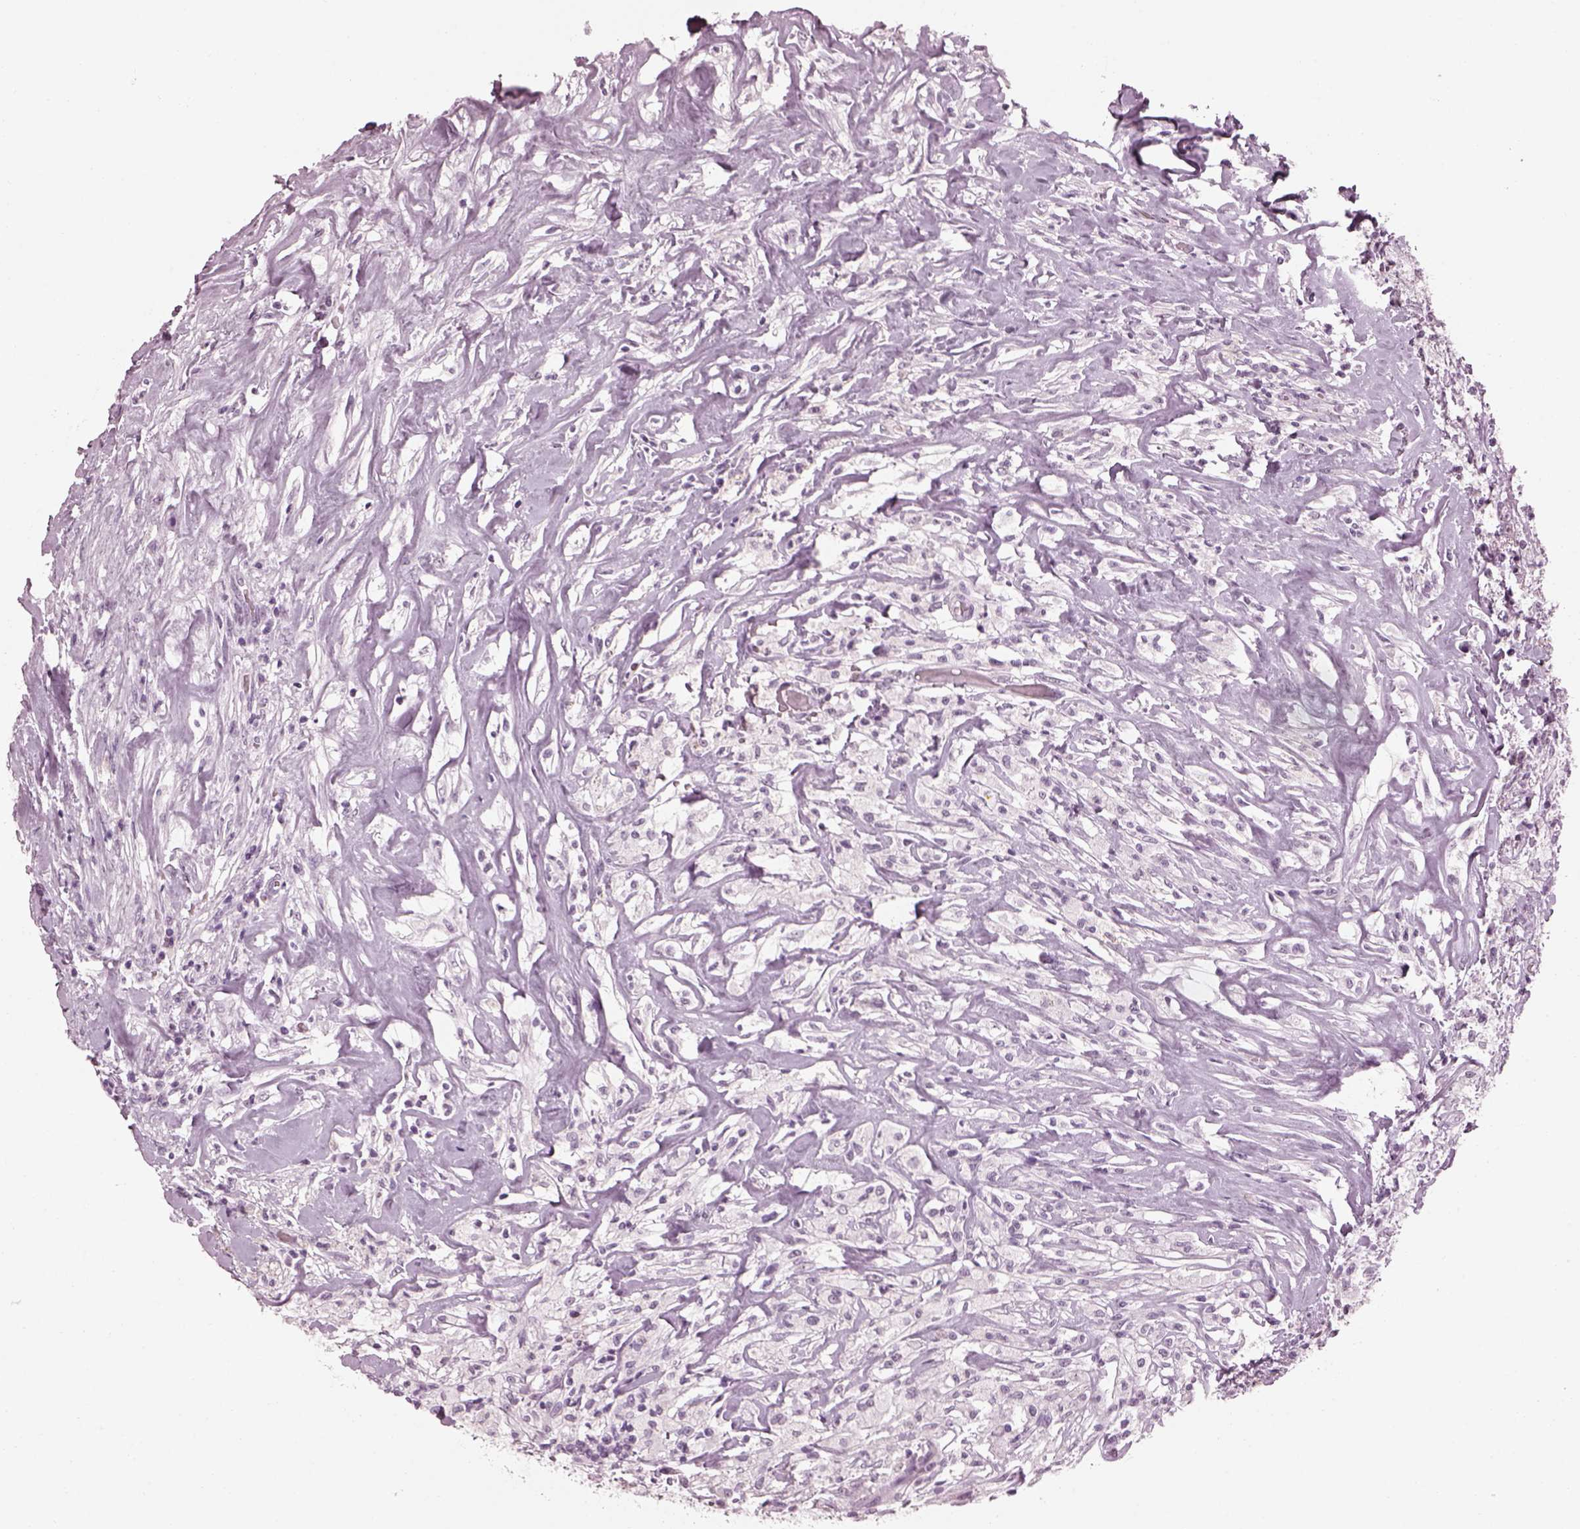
{"staining": {"intensity": "negative", "quantity": "none", "location": "none"}, "tissue": "testis cancer", "cell_type": "Tumor cells", "image_type": "cancer", "snomed": [{"axis": "morphology", "description": "Necrosis, NOS"}, {"axis": "morphology", "description": "Carcinoma, Embryonal, NOS"}, {"axis": "topography", "description": "Testis"}], "caption": "High power microscopy micrograph of an IHC image of testis cancer, revealing no significant positivity in tumor cells.", "gene": "ADGRG2", "patient": {"sex": "male", "age": 19}}